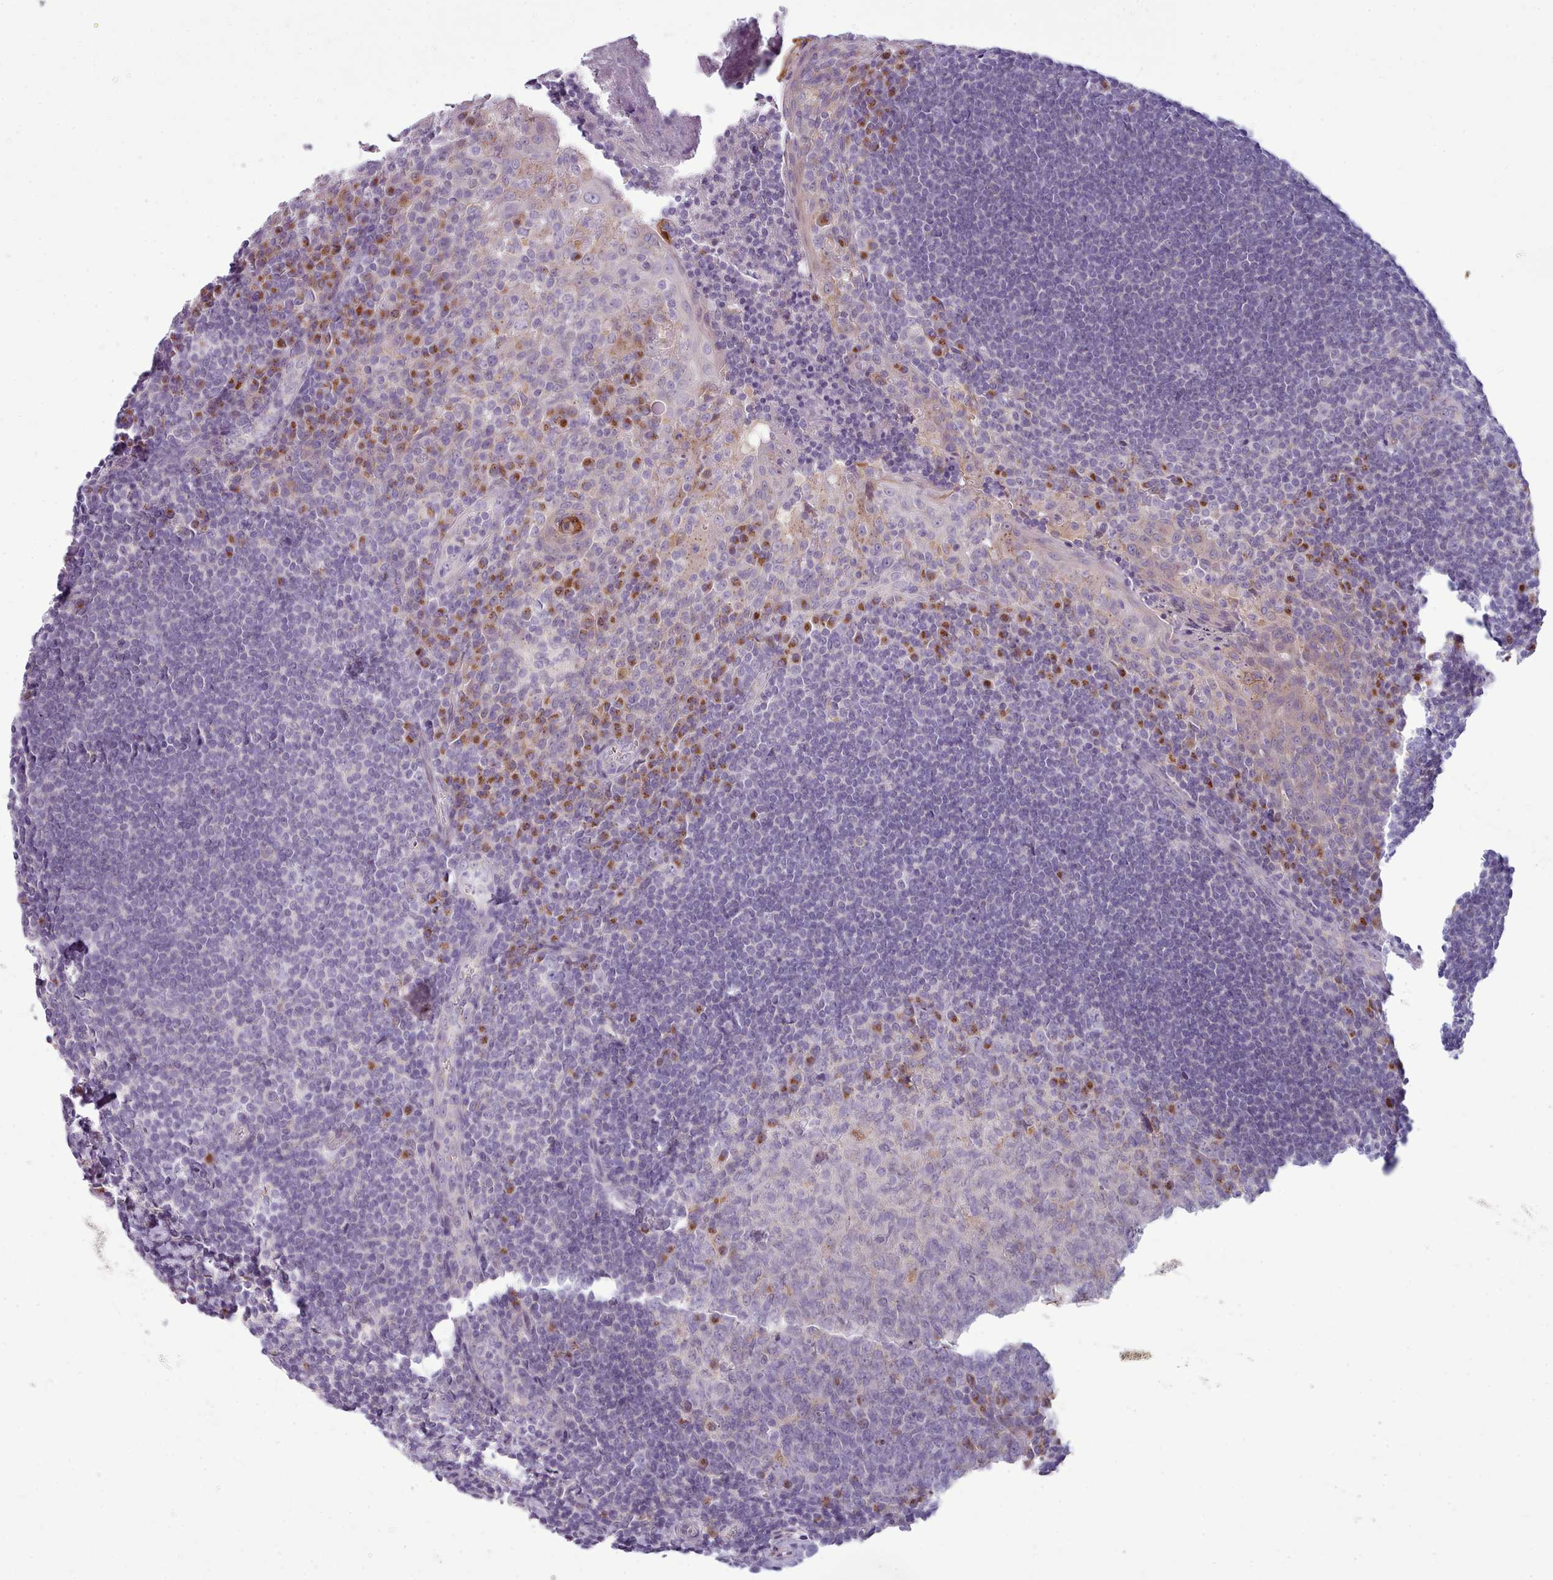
{"staining": {"intensity": "moderate", "quantity": "<25%", "location": "cytoplasmic/membranous"}, "tissue": "tonsil", "cell_type": "Germinal center cells", "image_type": "normal", "snomed": [{"axis": "morphology", "description": "Normal tissue, NOS"}, {"axis": "topography", "description": "Tonsil"}], "caption": "Immunohistochemical staining of unremarkable tonsil demonstrates low levels of moderate cytoplasmic/membranous positivity in about <25% of germinal center cells. Using DAB (brown) and hematoxylin (blue) stains, captured at high magnification using brightfield microscopy.", "gene": "MYRFL", "patient": {"sex": "male", "age": 27}}